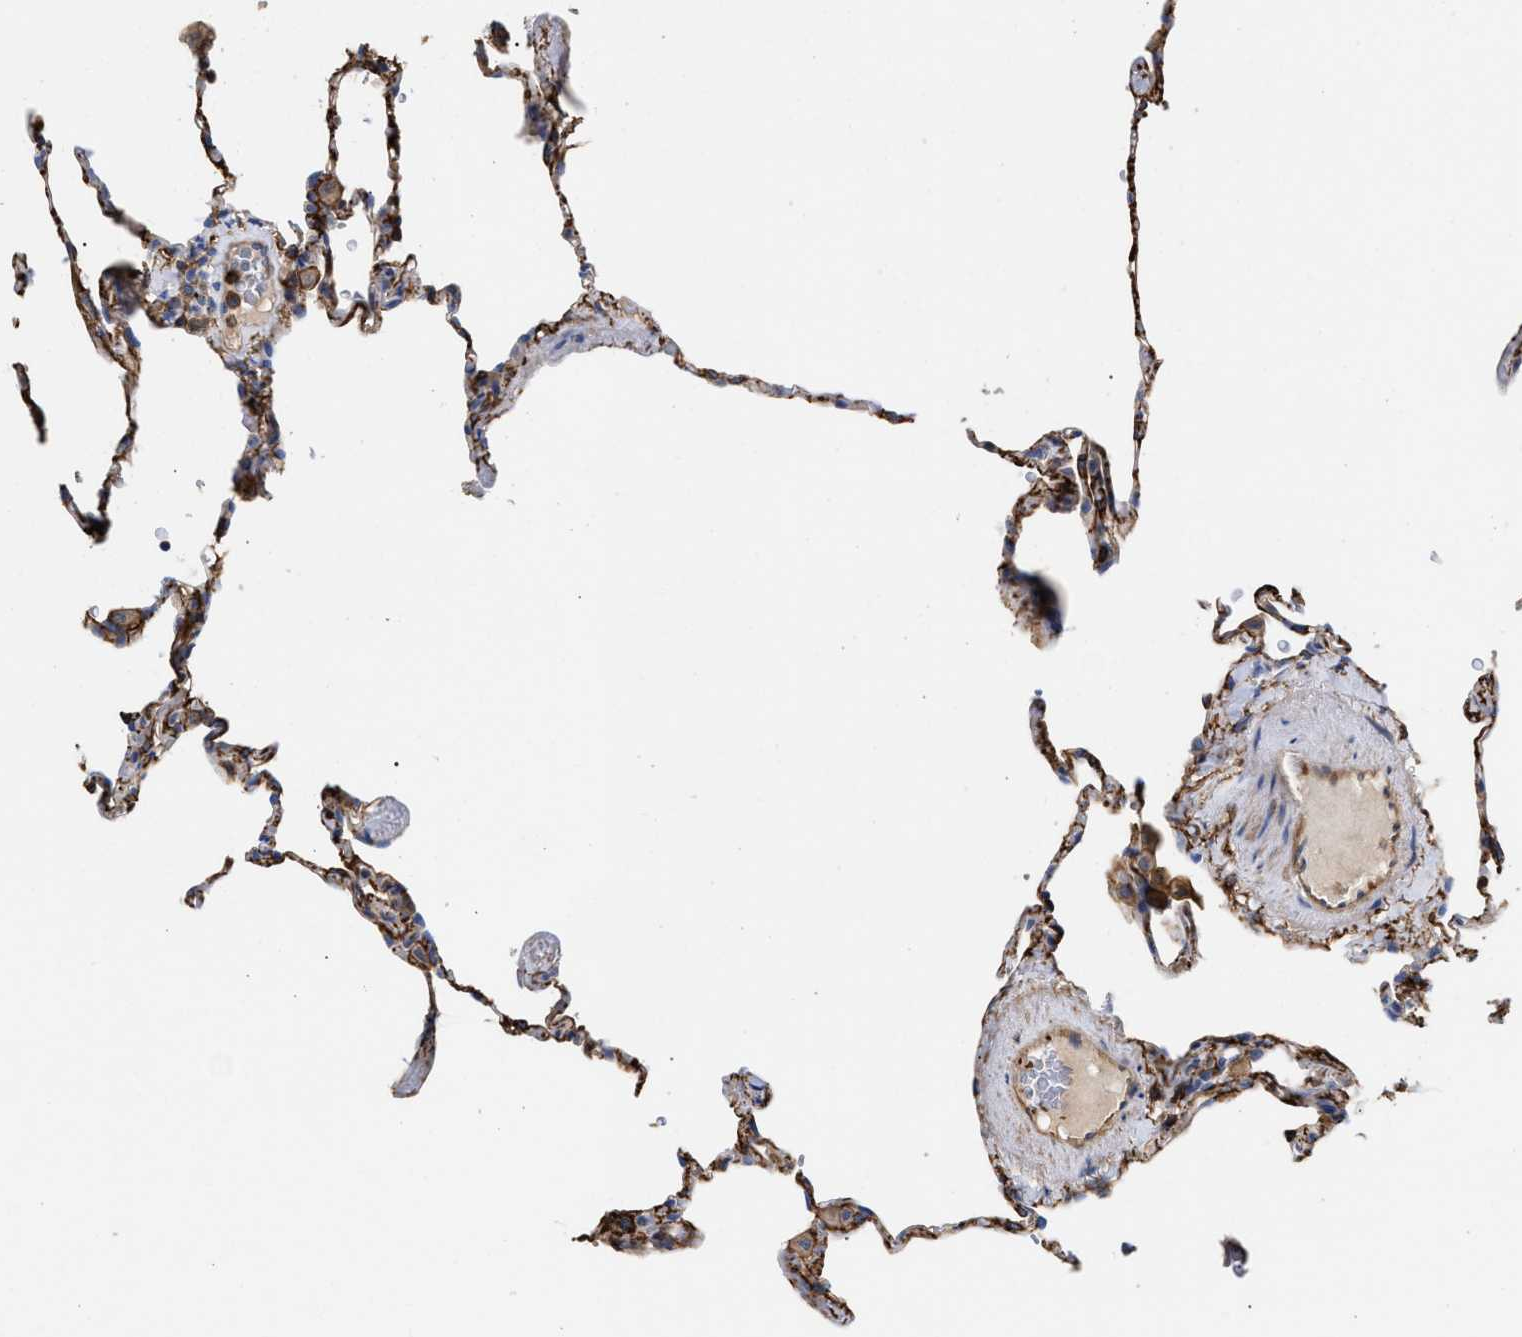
{"staining": {"intensity": "negative", "quantity": "none", "location": "none"}, "tissue": "lung", "cell_type": "Alveolar cells", "image_type": "normal", "snomed": [{"axis": "morphology", "description": "Normal tissue, NOS"}, {"axis": "topography", "description": "Lung"}], "caption": "Immunohistochemistry (IHC) micrograph of normal human lung stained for a protein (brown), which displays no positivity in alveolar cells. (Brightfield microscopy of DAB (3,3'-diaminobenzidine) immunohistochemistry at high magnification).", "gene": "HS3ST5", "patient": {"sex": "male", "age": 59}}